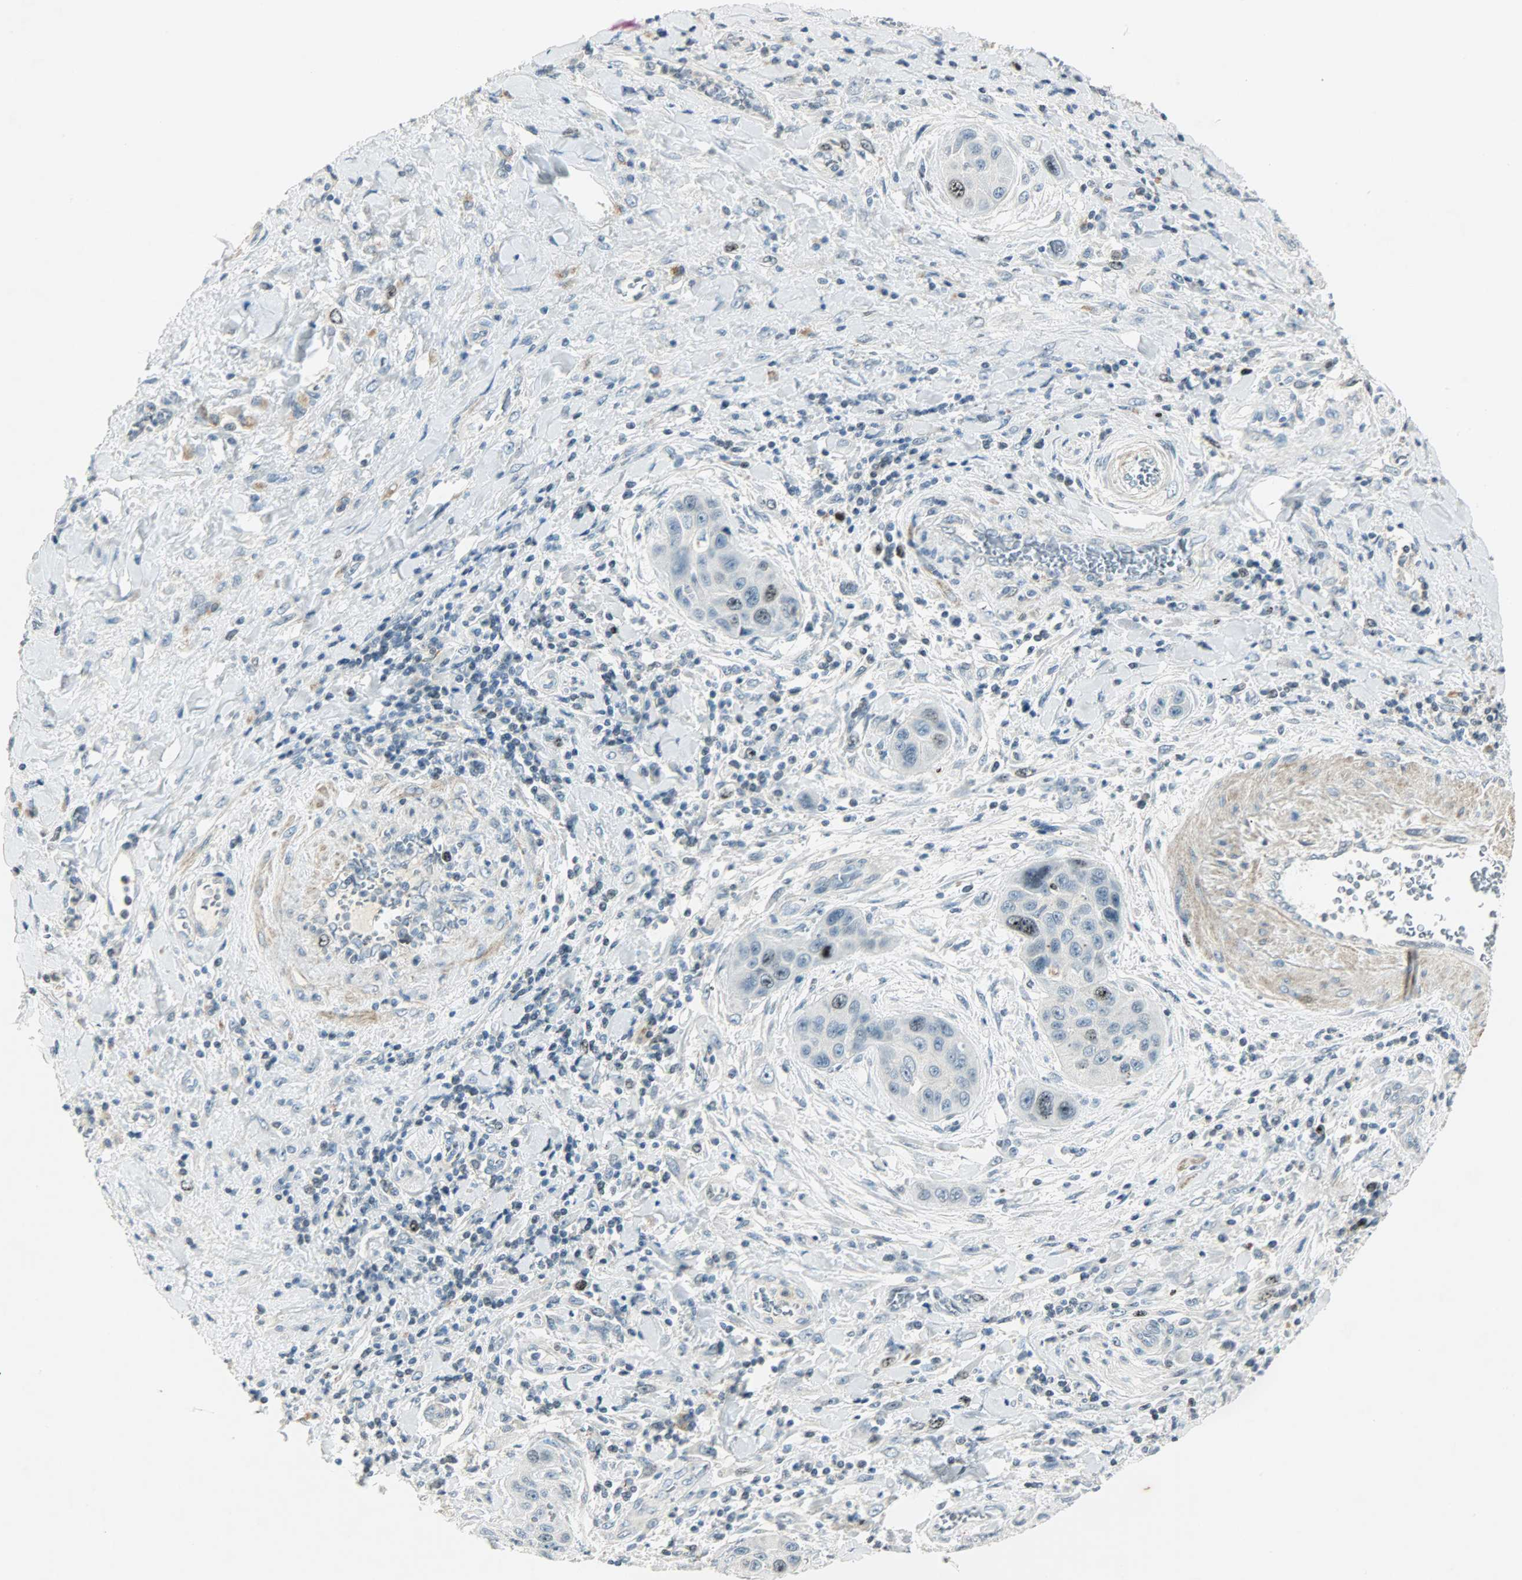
{"staining": {"intensity": "weak", "quantity": "<25%", "location": "nuclear"}, "tissue": "pancreatic cancer", "cell_type": "Tumor cells", "image_type": "cancer", "snomed": [{"axis": "morphology", "description": "Adenocarcinoma, NOS"}, {"axis": "topography", "description": "Pancreas"}], "caption": "Immunohistochemistry histopathology image of adenocarcinoma (pancreatic) stained for a protein (brown), which exhibits no expression in tumor cells.", "gene": "AURKB", "patient": {"sex": "female", "age": 70}}